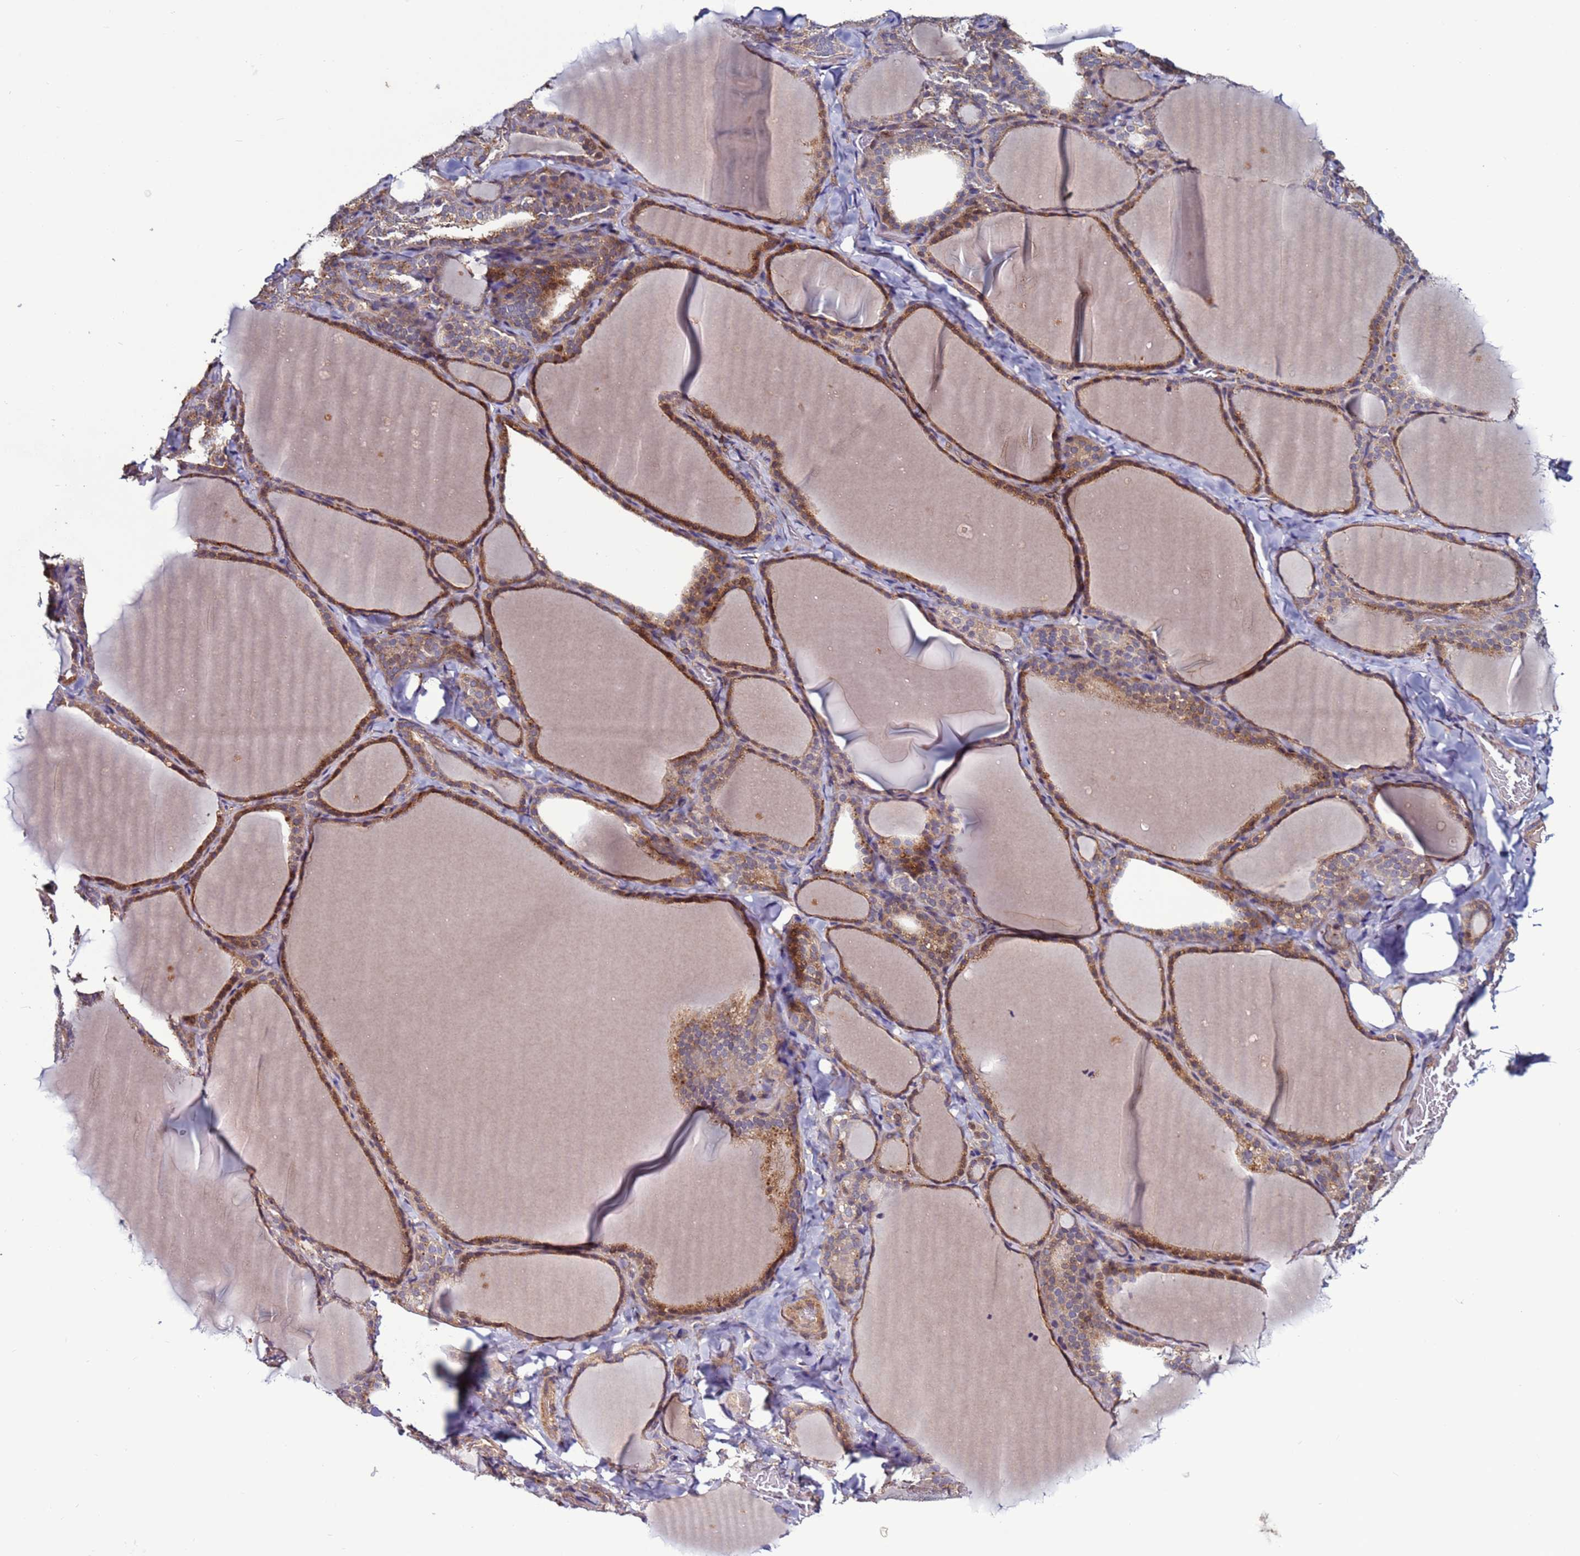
{"staining": {"intensity": "moderate", "quantity": ">75%", "location": "cytoplasmic/membranous"}, "tissue": "thyroid gland", "cell_type": "Glandular cells", "image_type": "normal", "snomed": [{"axis": "morphology", "description": "Normal tissue, NOS"}, {"axis": "topography", "description": "Thyroid gland"}], "caption": "Brown immunohistochemical staining in benign human thyroid gland exhibits moderate cytoplasmic/membranous positivity in about >75% of glandular cells. (DAB IHC with brightfield microscopy, high magnification).", "gene": "GAREM1", "patient": {"sex": "female", "age": 22}}